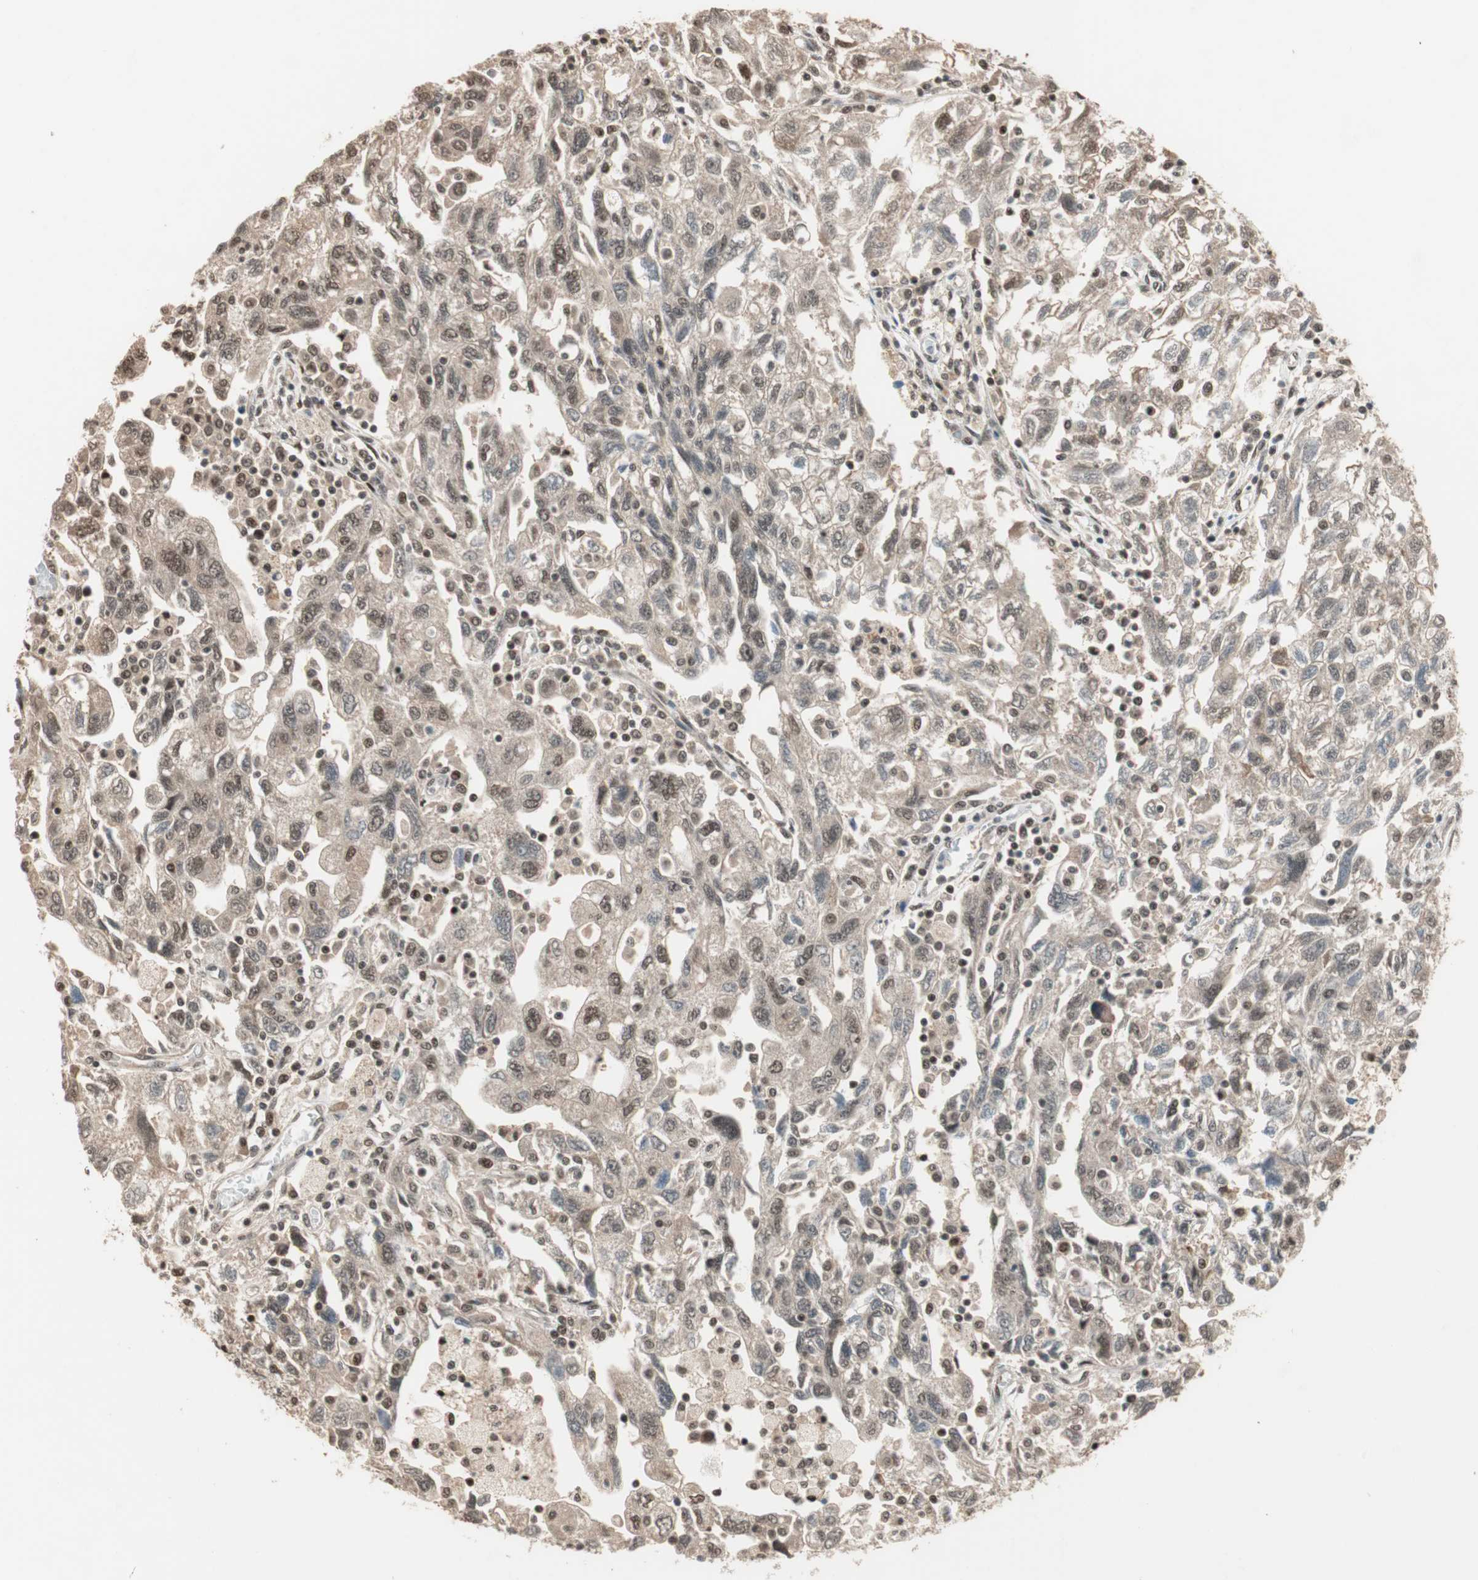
{"staining": {"intensity": "moderate", "quantity": "25%-75%", "location": "nuclear"}, "tissue": "ovarian cancer", "cell_type": "Tumor cells", "image_type": "cancer", "snomed": [{"axis": "morphology", "description": "Carcinoma, NOS"}, {"axis": "morphology", "description": "Cystadenocarcinoma, serous, NOS"}, {"axis": "topography", "description": "Ovary"}], "caption": "This image shows ovarian cancer stained with IHC to label a protein in brown. The nuclear of tumor cells show moderate positivity for the protein. Nuclei are counter-stained blue.", "gene": "ZNF701", "patient": {"sex": "female", "age": 69}}